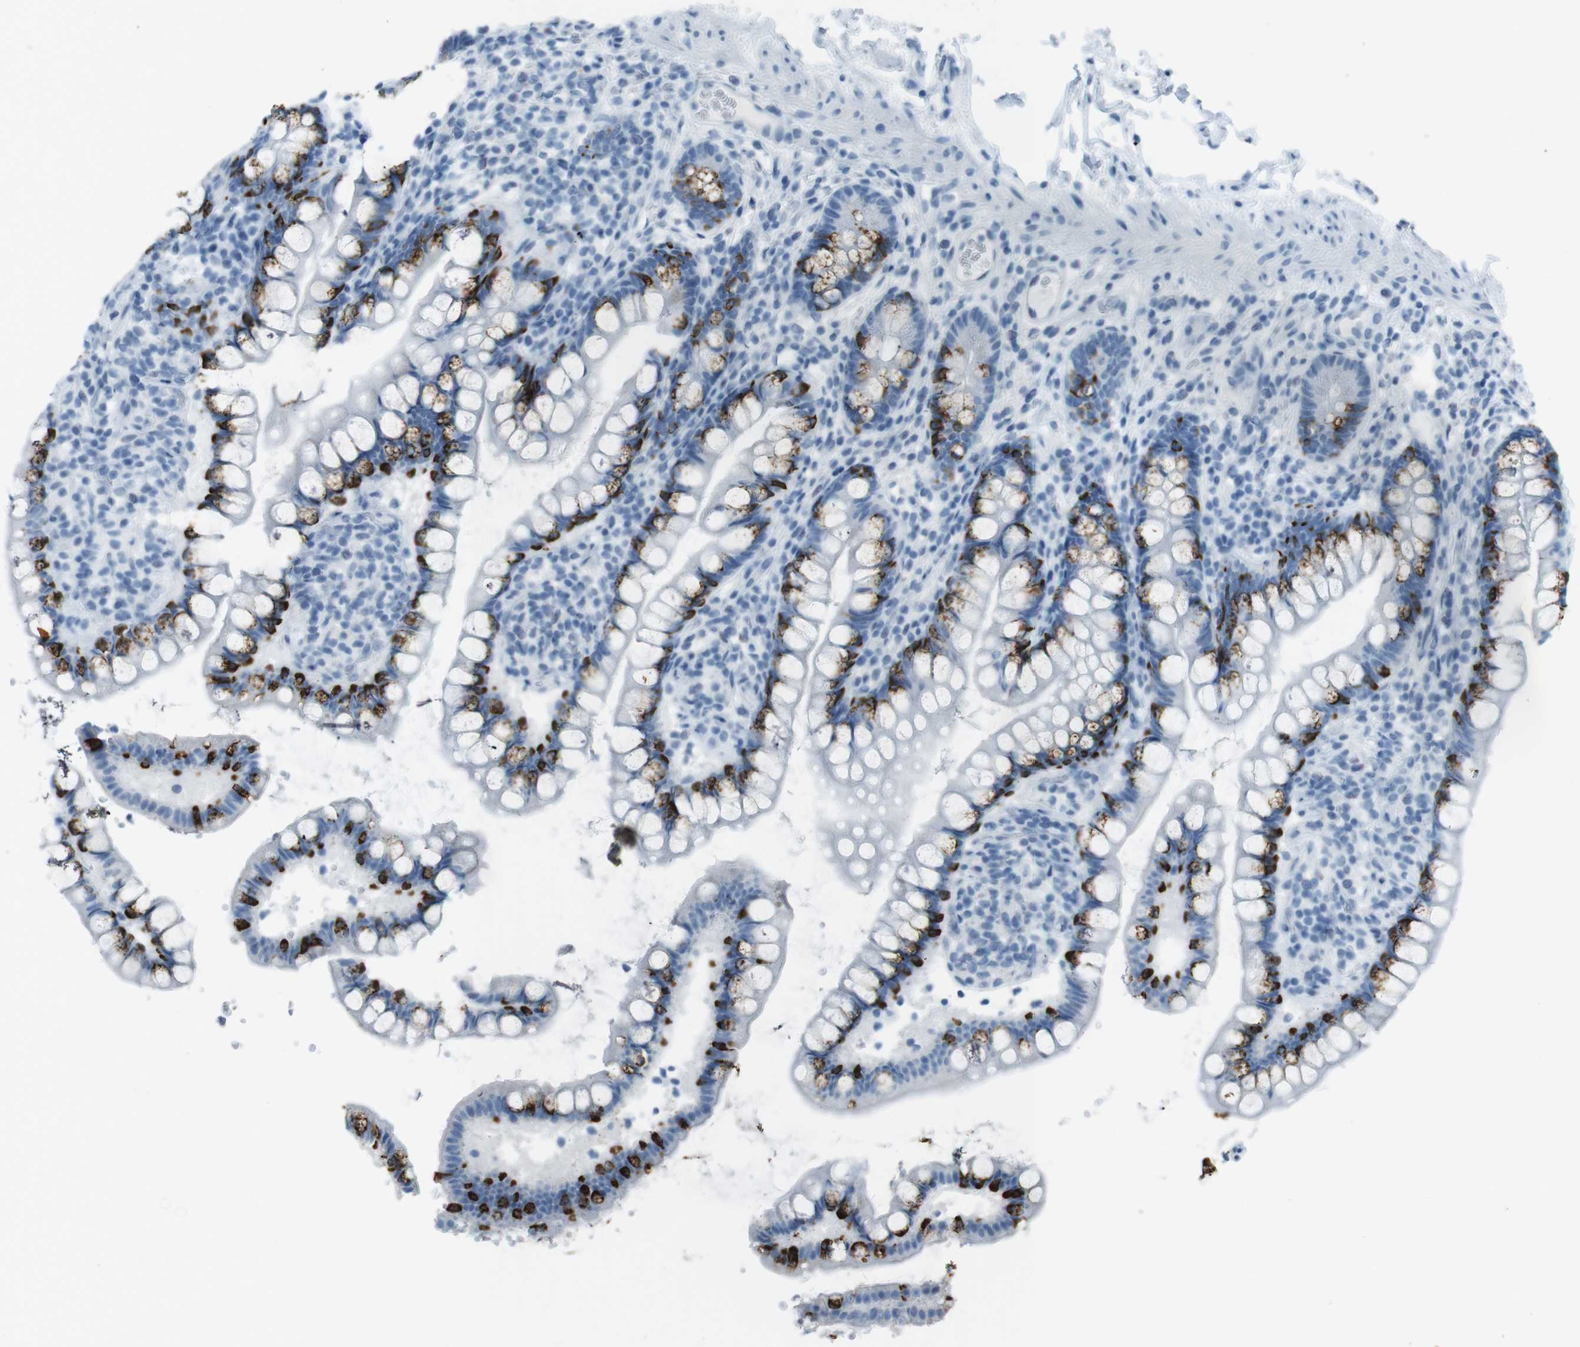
{"staining": {"intensity": "strong", "quantity": "25%-75%", "location": "cytoplasmic/membranous"}, "tissue": "small intestine", "cell_type": "Glandular cells", "image_type": "normal", "snomed": [{"axis": "morphology", "description": "Normal tissue, NOS"}, {"axis": "topography", "description": "Small intestine"}], "caption": "This is an image of immunohistochemistry staining of unremarkable small intestine, which shows strong staining in the cytoplasmic/membranous of glandular cells.", "gene": "TMEM207", "patient": {"sex": "female", "age": 84}}